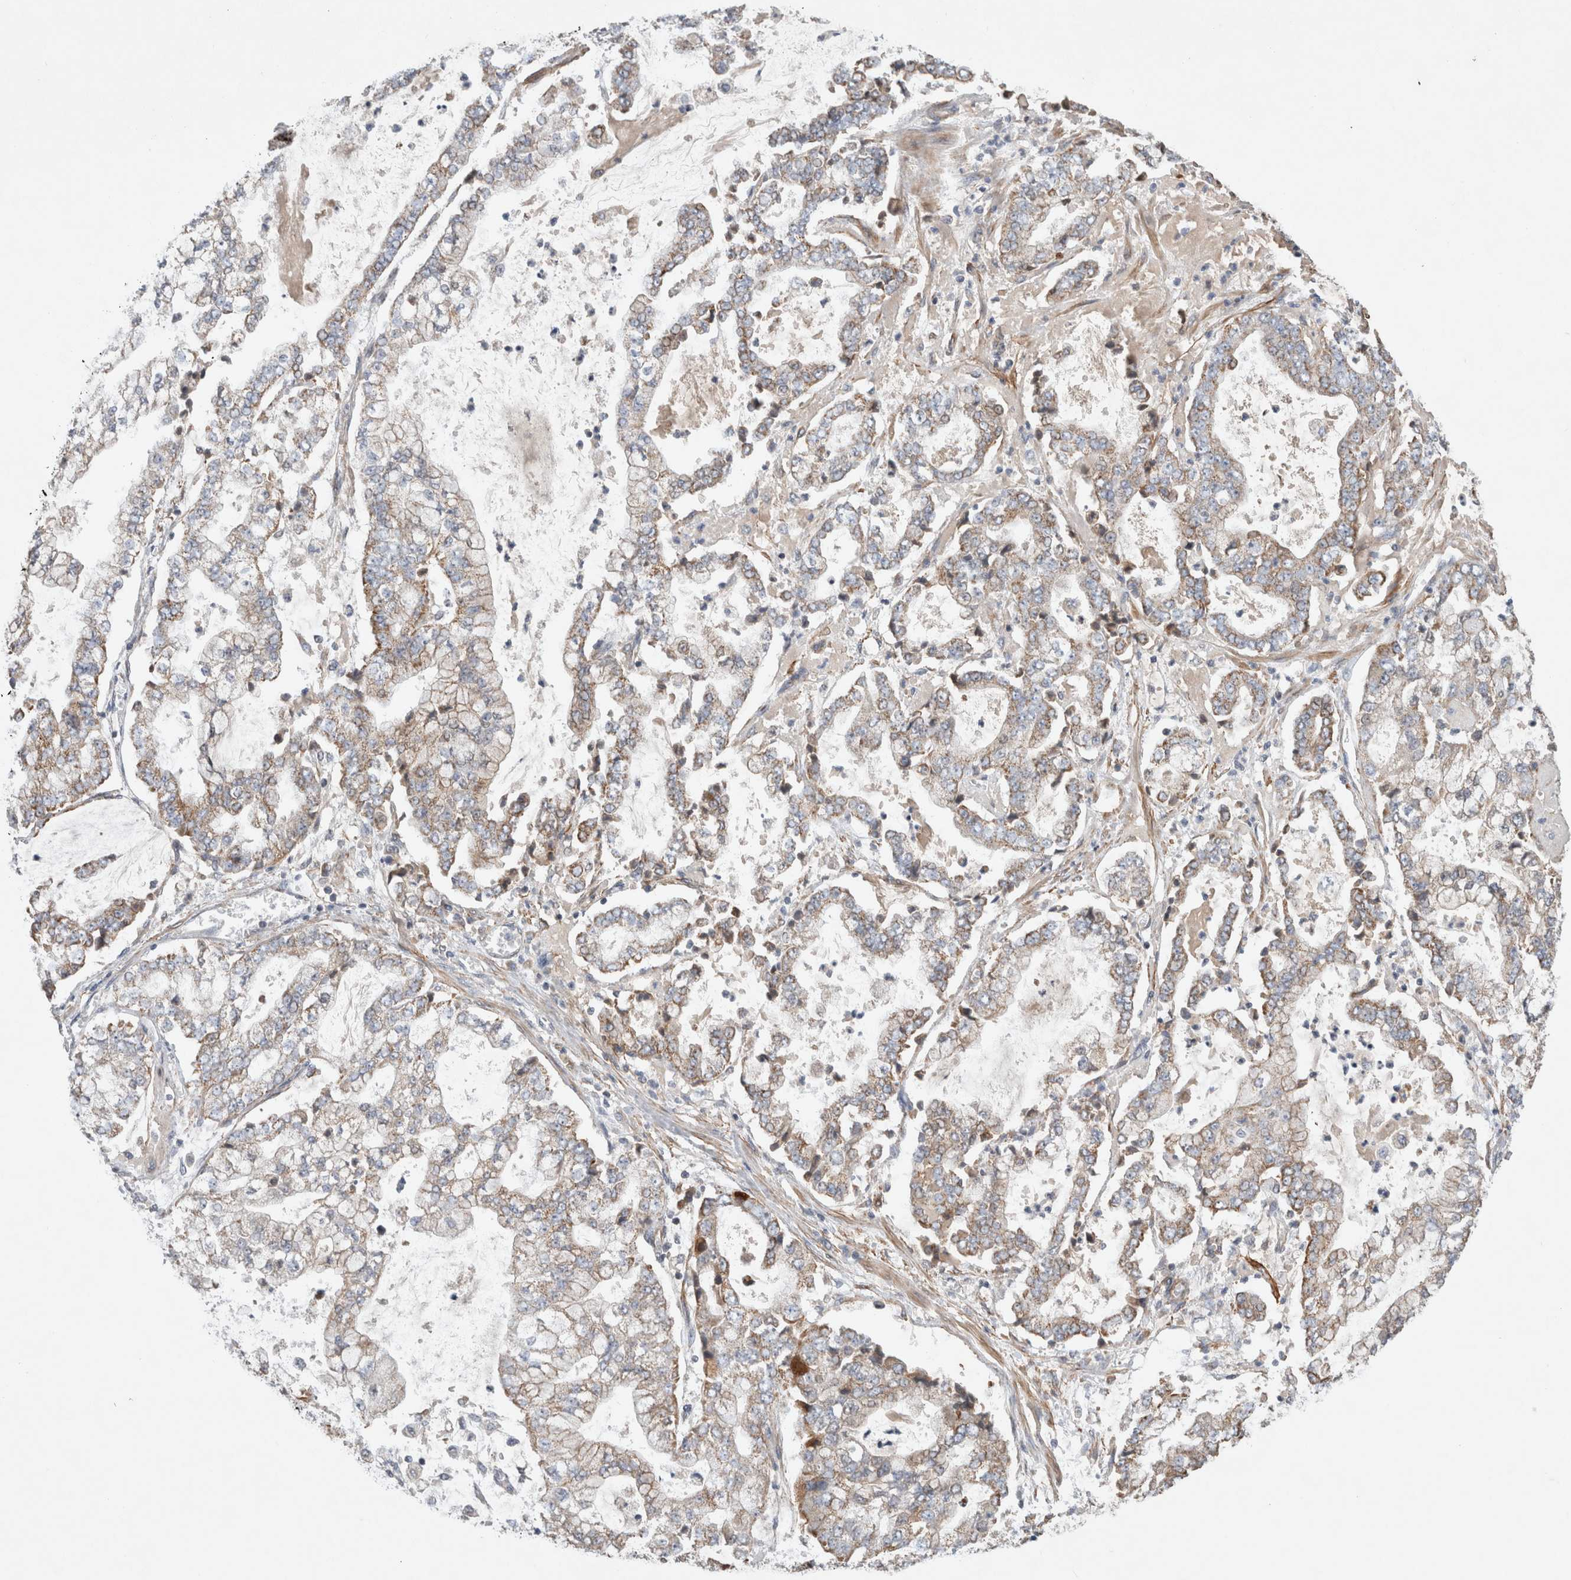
{"staining": {"intensity": "weak", "quantity": ">75%", "location": "cytoplasmic/membranous"}, "tissue": "stomach cancer", "cell_type": "Tumor cells", "image_type": "cancer", "snomed": [{"axis": "morphology", "description": "Adenocarcinoma, NOS"}, {"axis": "topography", "description": "Stomach"}], "caption": "Immunohistochemical staining of stomach cancer displays low levels of weak cytoplasmic/membranous positivity in about >75% of tumor cells.", "gene": "MRPS28", "patient": {"sex": "male", "age": 76}}